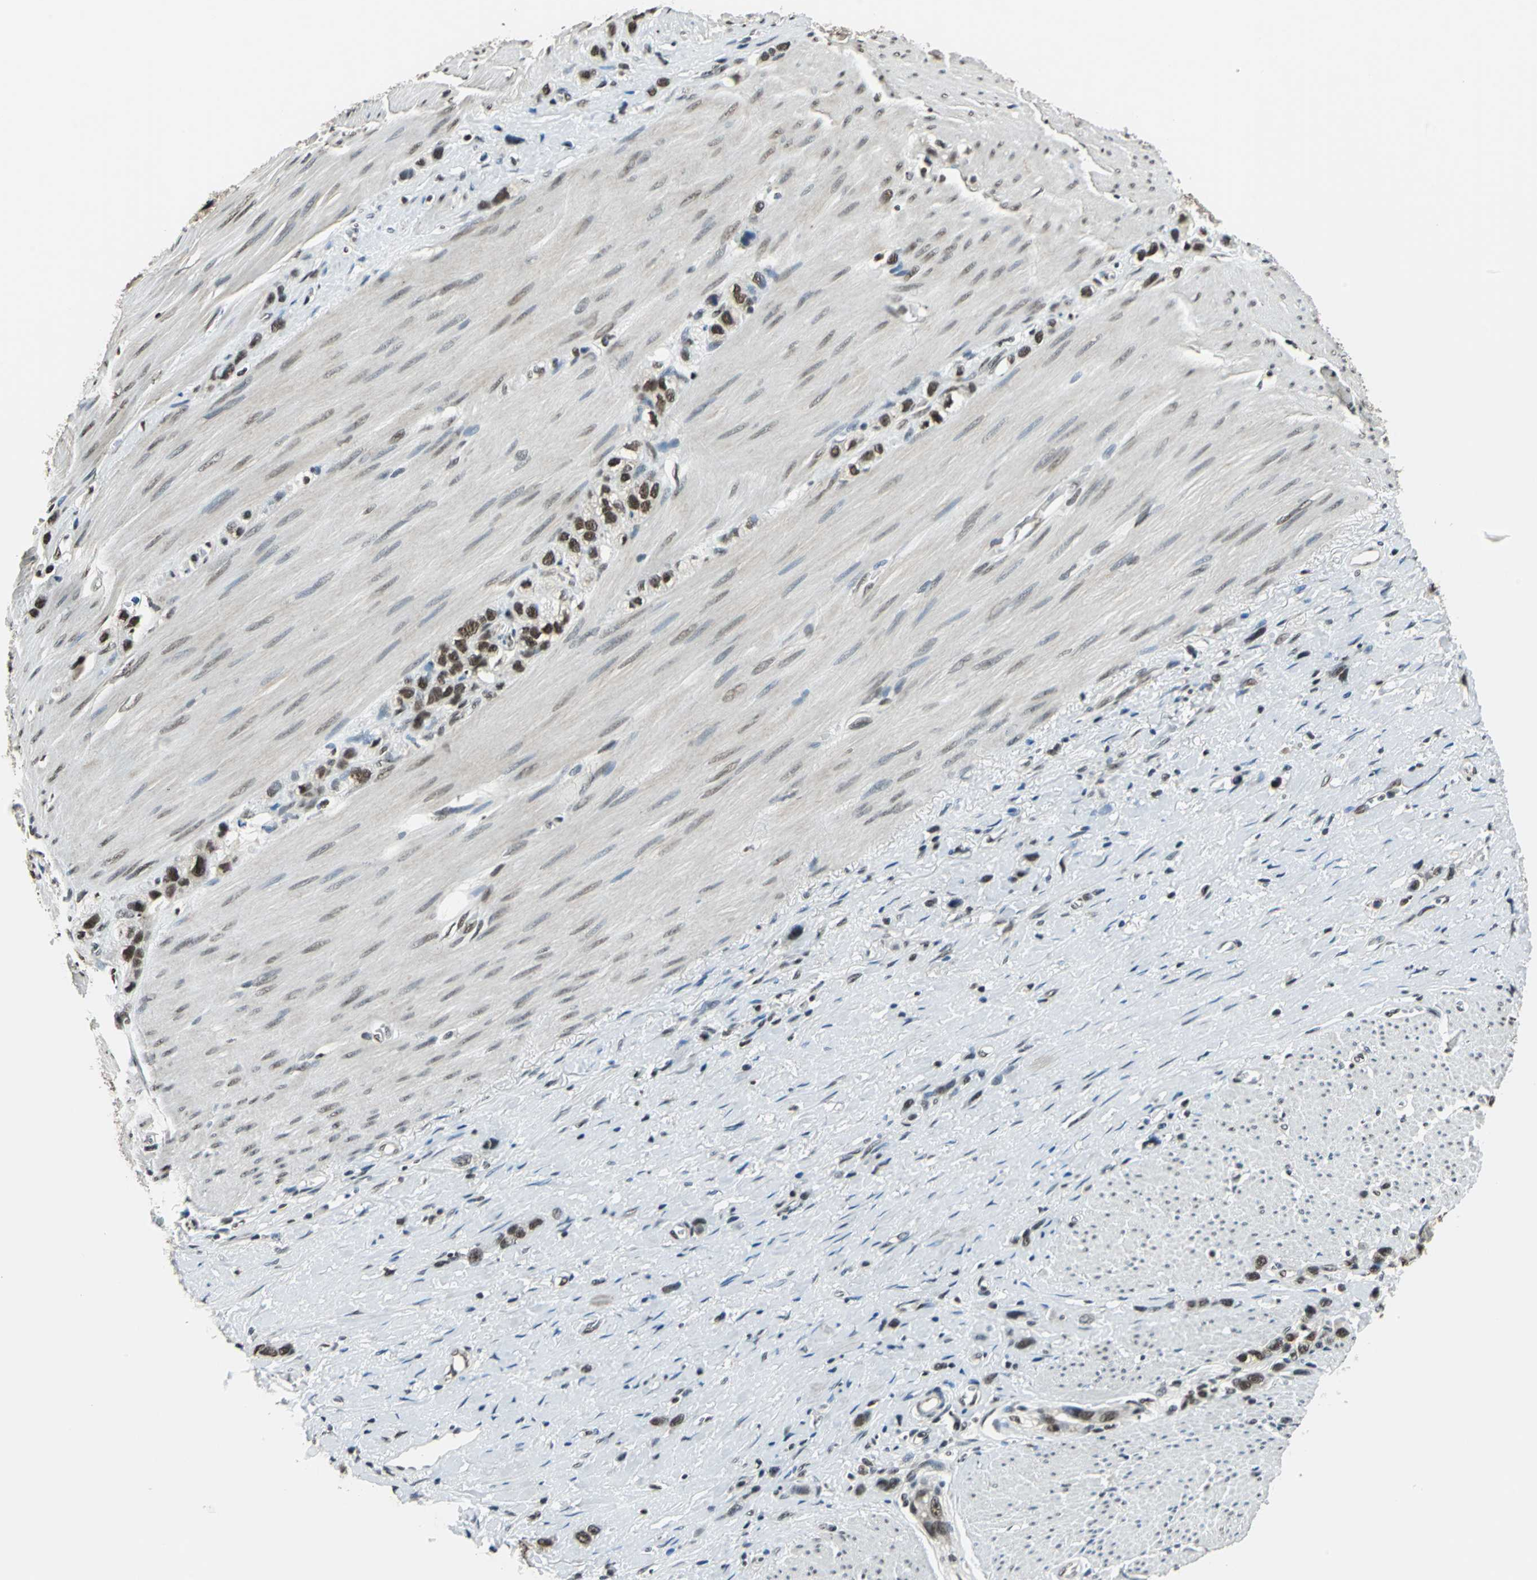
{"staining": {"intensity": "strong", "quantity": ">75%", "location": "nuclear"}, "tissue": "stomach cancer", "cell_type": "Tumor cells", "image_type": "cancer", "snomed": [{"axis": "morphology", "description": "Normal tissue, NOS"}, {"axis": "morphology", "description": "Adenocarcinoma, NOS"}, {"axis": "morphology", "description": "Adenocarcinoma, High grade"}, {"axis": "topography", "description": "Stomach, upper"}, {"axis": "topography", "description": "Stomach"}], "caption": "Stomach cancer tissue shows strong nuclear expression in approximately >75% of tumor cells", "gene": "RBM14", "patient": {"sex": "female", "age": 65}}